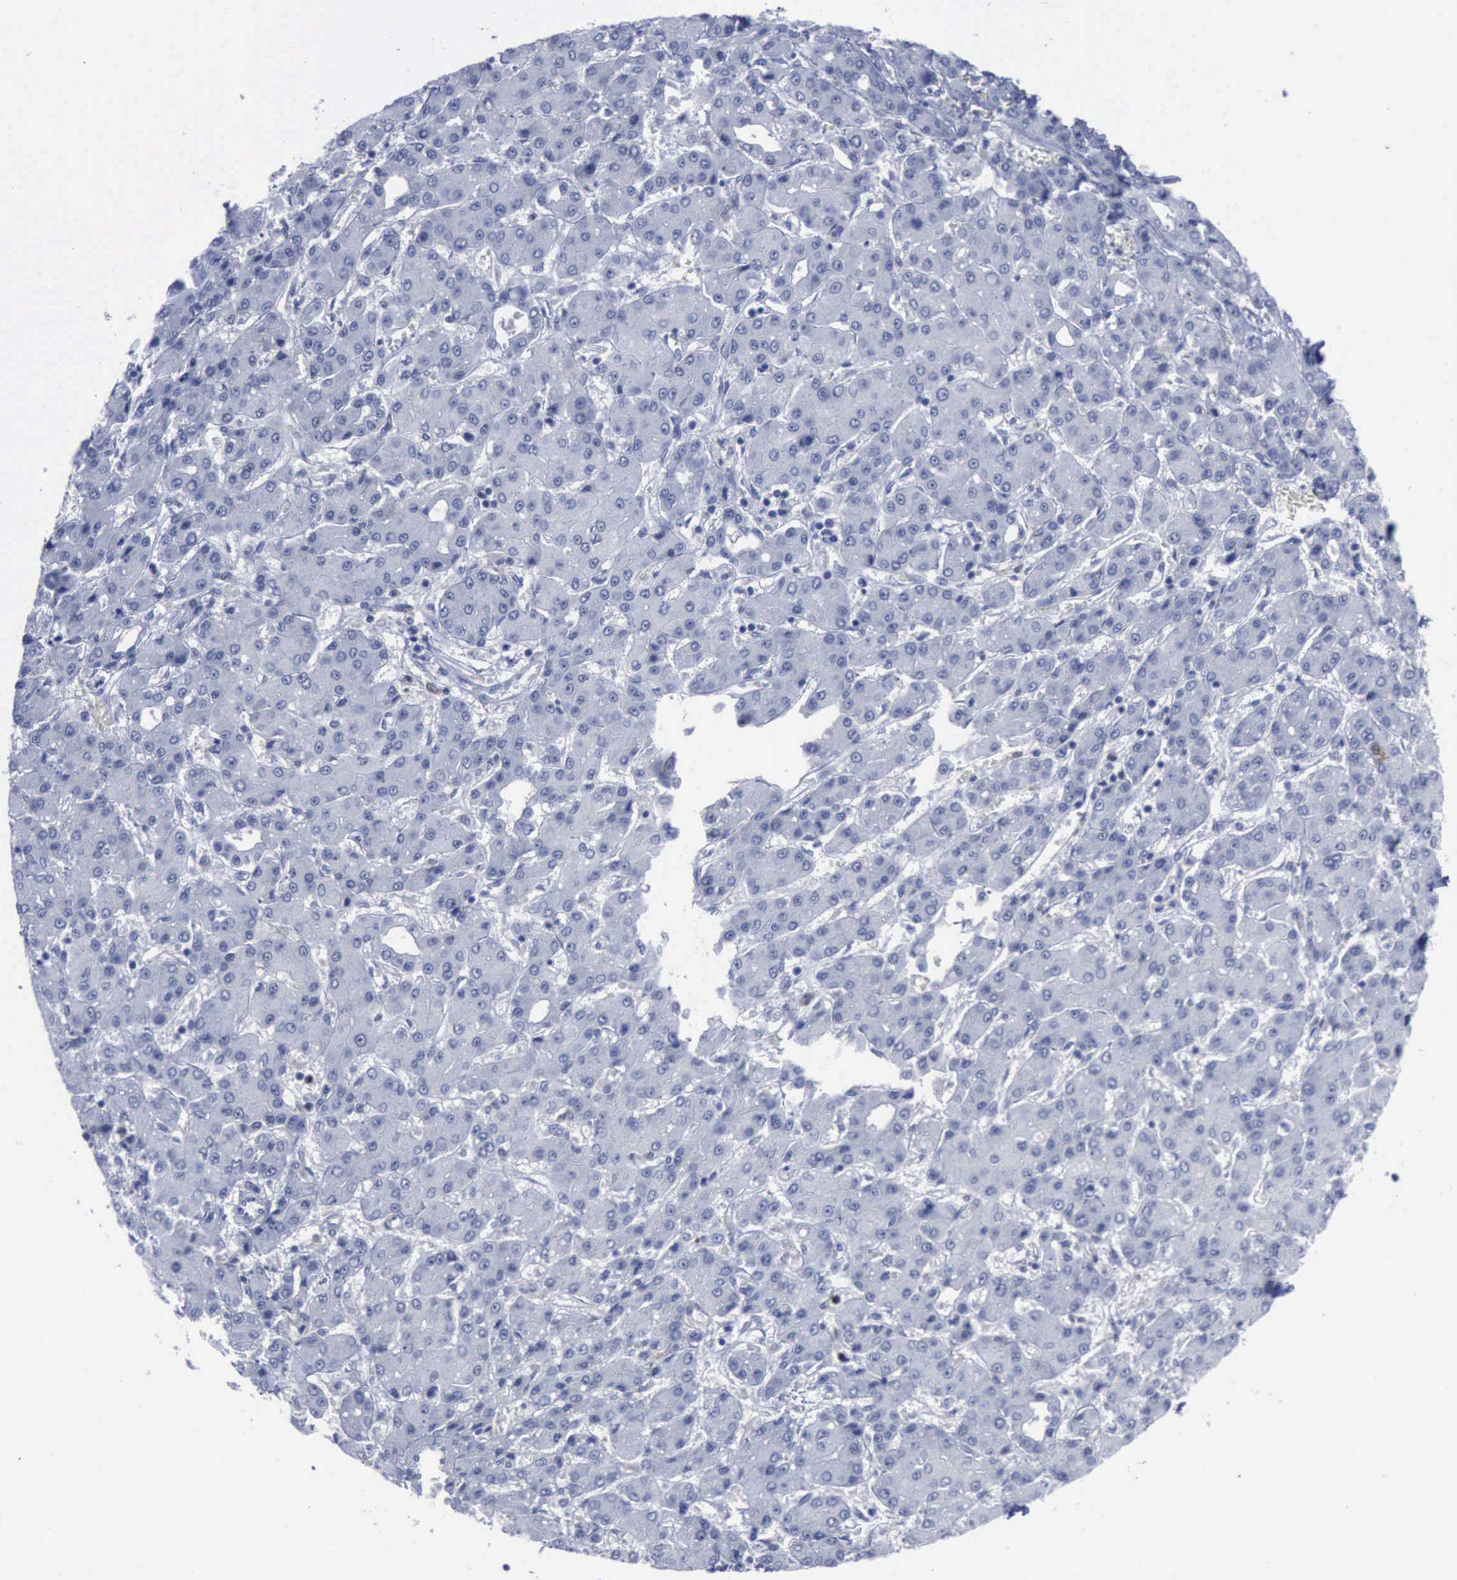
{"staining": {"intensity": "negative", "quantity": "none", "location": "none"}, "tissue": "liver cancer", "cell_type": "Tumor cells", "image_type": "cancer", "snomed": [{"axis": "morphology", "description": "Carcinoma, Hepatocellular, NOS"}, {"axis": "topography", "description": "Liver"}], "caption": "IHC of liver cancer demonstrates no expression in tumor cells. (Brightfield microscopy of DAB IHC at high magnification).", "gene": "CSTA", "patient": {"sex": "male", "age": 69}}